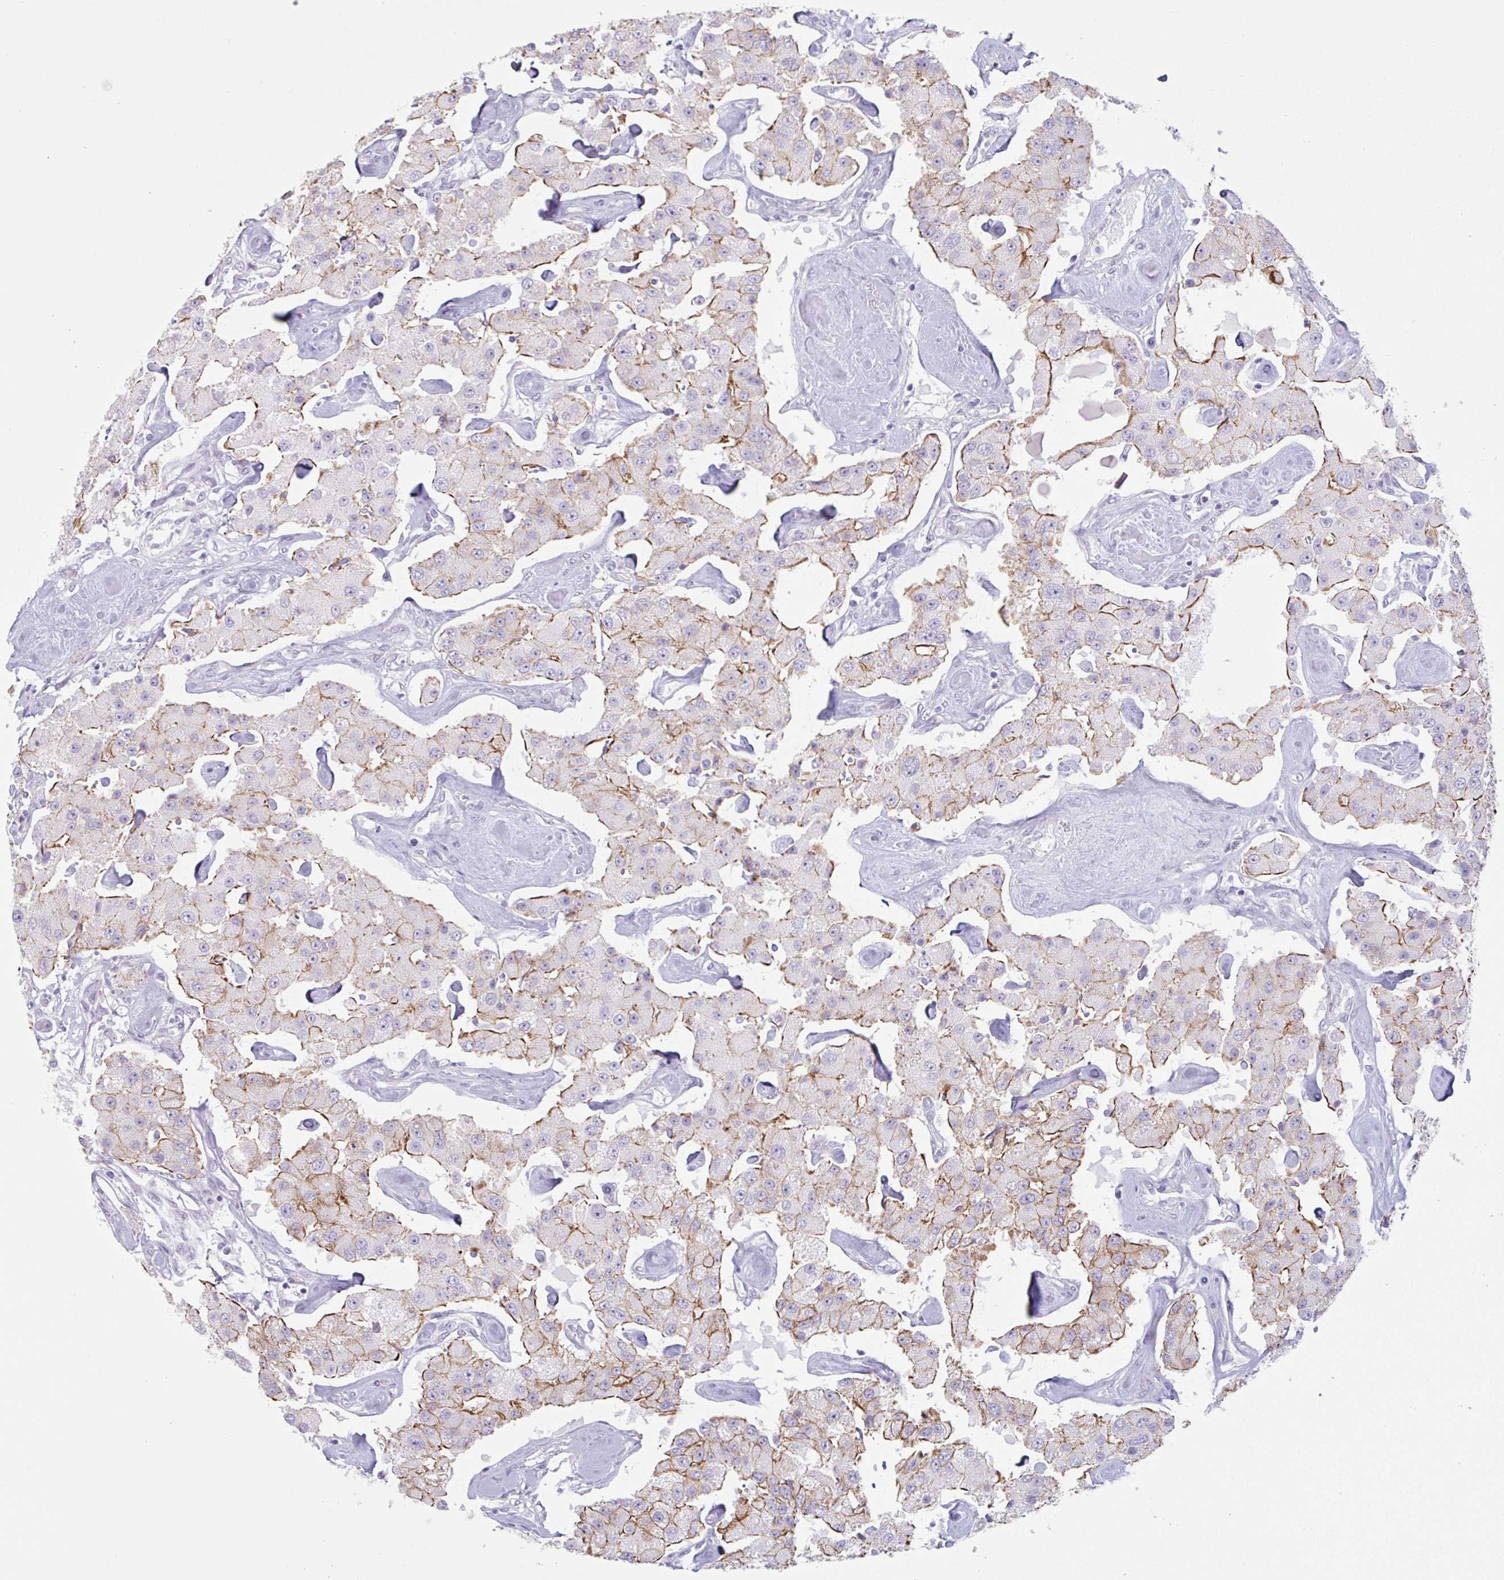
{"staining": {"intensity": "moderate", "quantity": ">75%", "location": "cytoplasmic/membranous"}, "tissue": "carcinoid", "cell_type": "Tumor cells", "image_type": "cancer", "snomed": [{"axis": "morphology", "description": "Carcinoid, malignant, NOS"}, {"axis": "topography", "description": "Pancreas"}], "caption": "Carcinoid stained with immunohistochemistry (IHC) shows moderate cytoplasmic/membranous expression in about >75% of tumor cells.", "gene": "MYH10", "patient": {"sex": "male", "age": 41}}